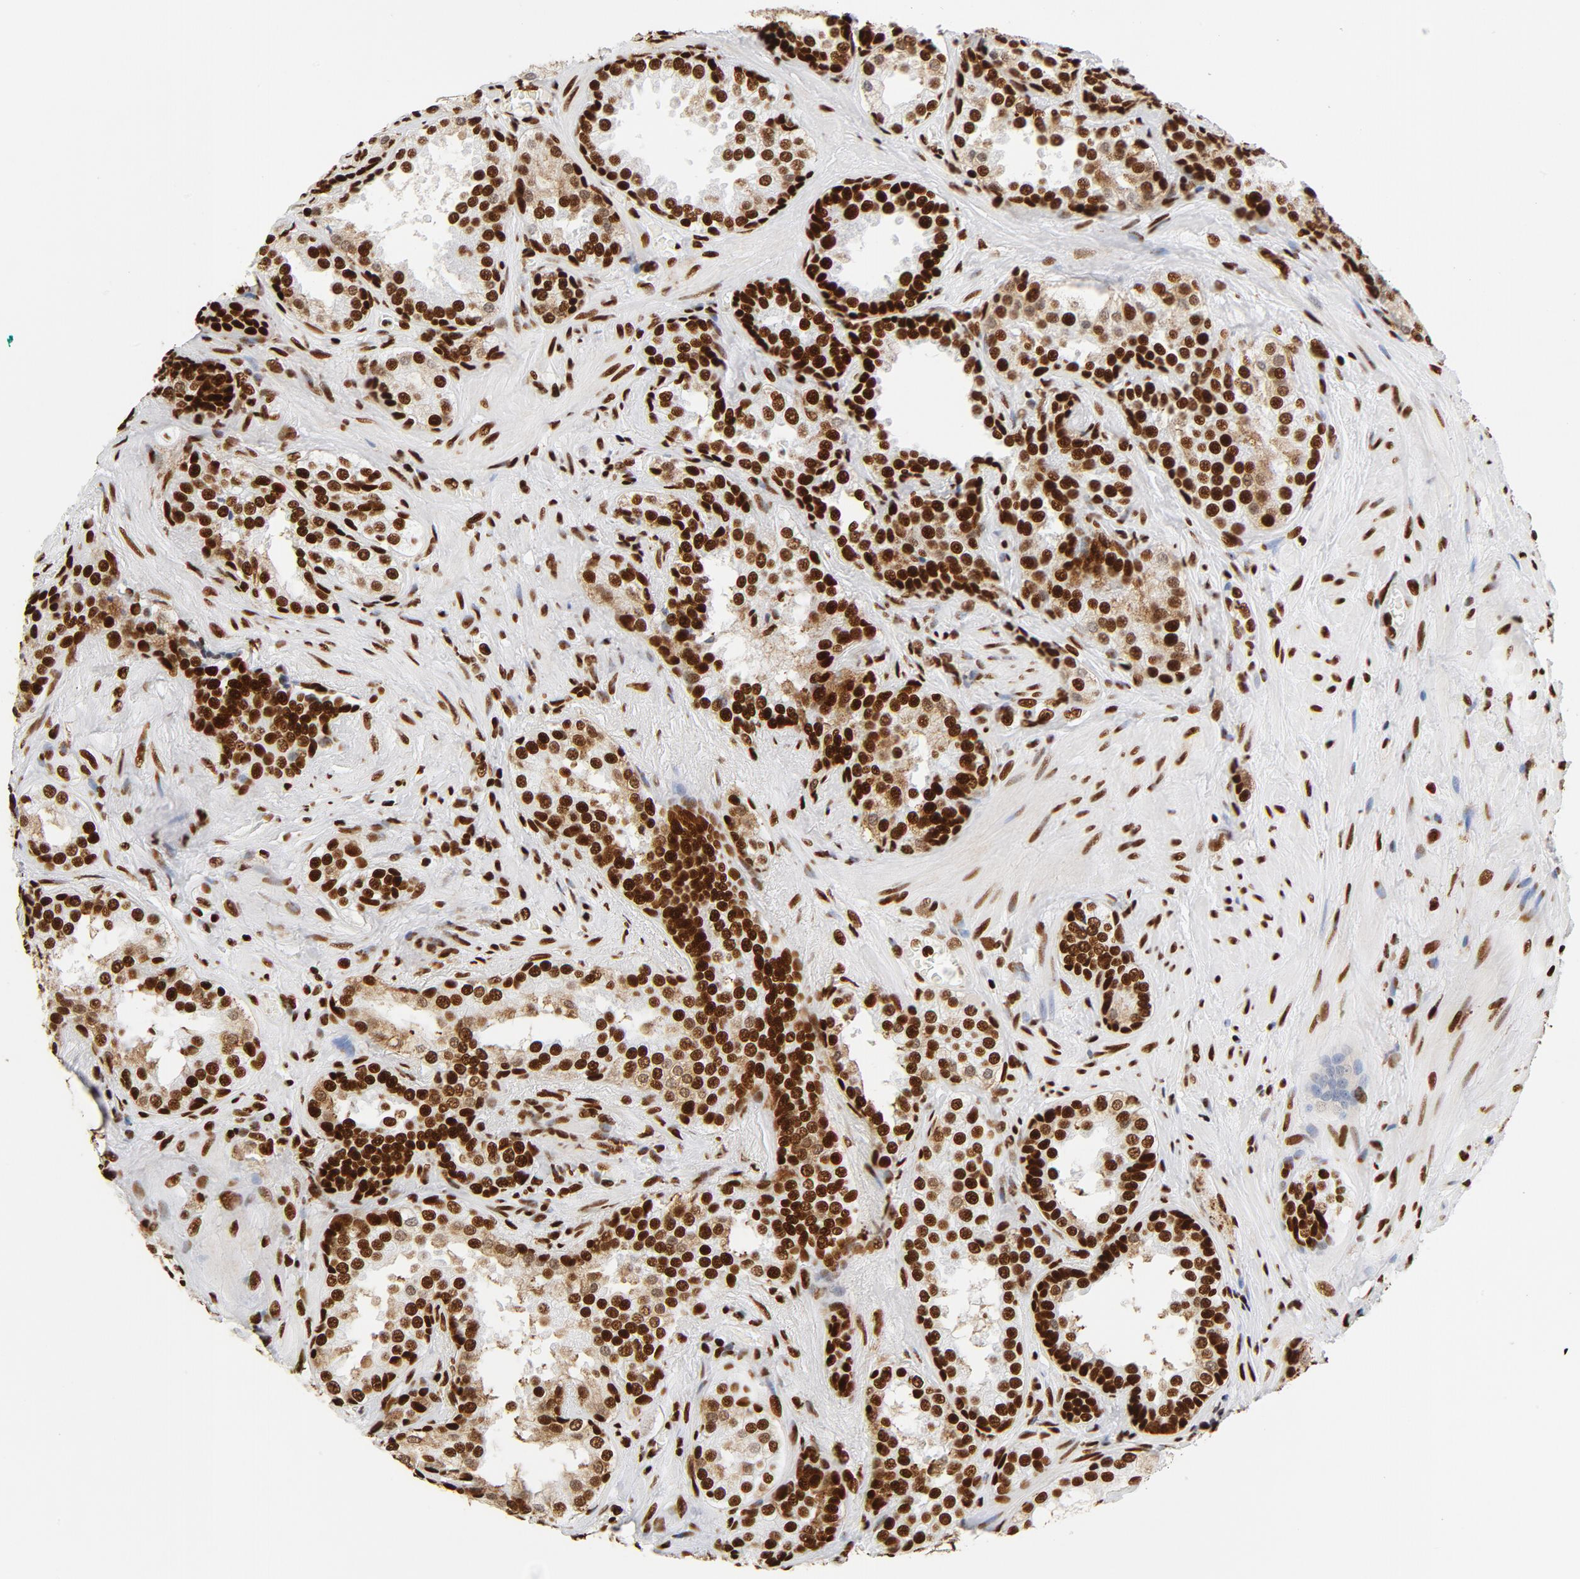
{"staining": {"intensity": "strong", "quantity": ">75%", "location": "nuclear"}, "tissue": "prostate cancer", "cell_type": "Tumor cells", "image_type": "cancer", "snomed": [{"axis": "morphology", "description": "Adenocarcinoma, High grade"}, {"axis": "topography", "description": "Prostate"}], "caption": "The photomicrograph displays a brown stain indicating the presence of a protein in the nuclear of tumor cells in prostate cancer (high-grade adenocarcinoma).", "gene": "XRCC6", "patient": {"sex": "male", "age": 70}}